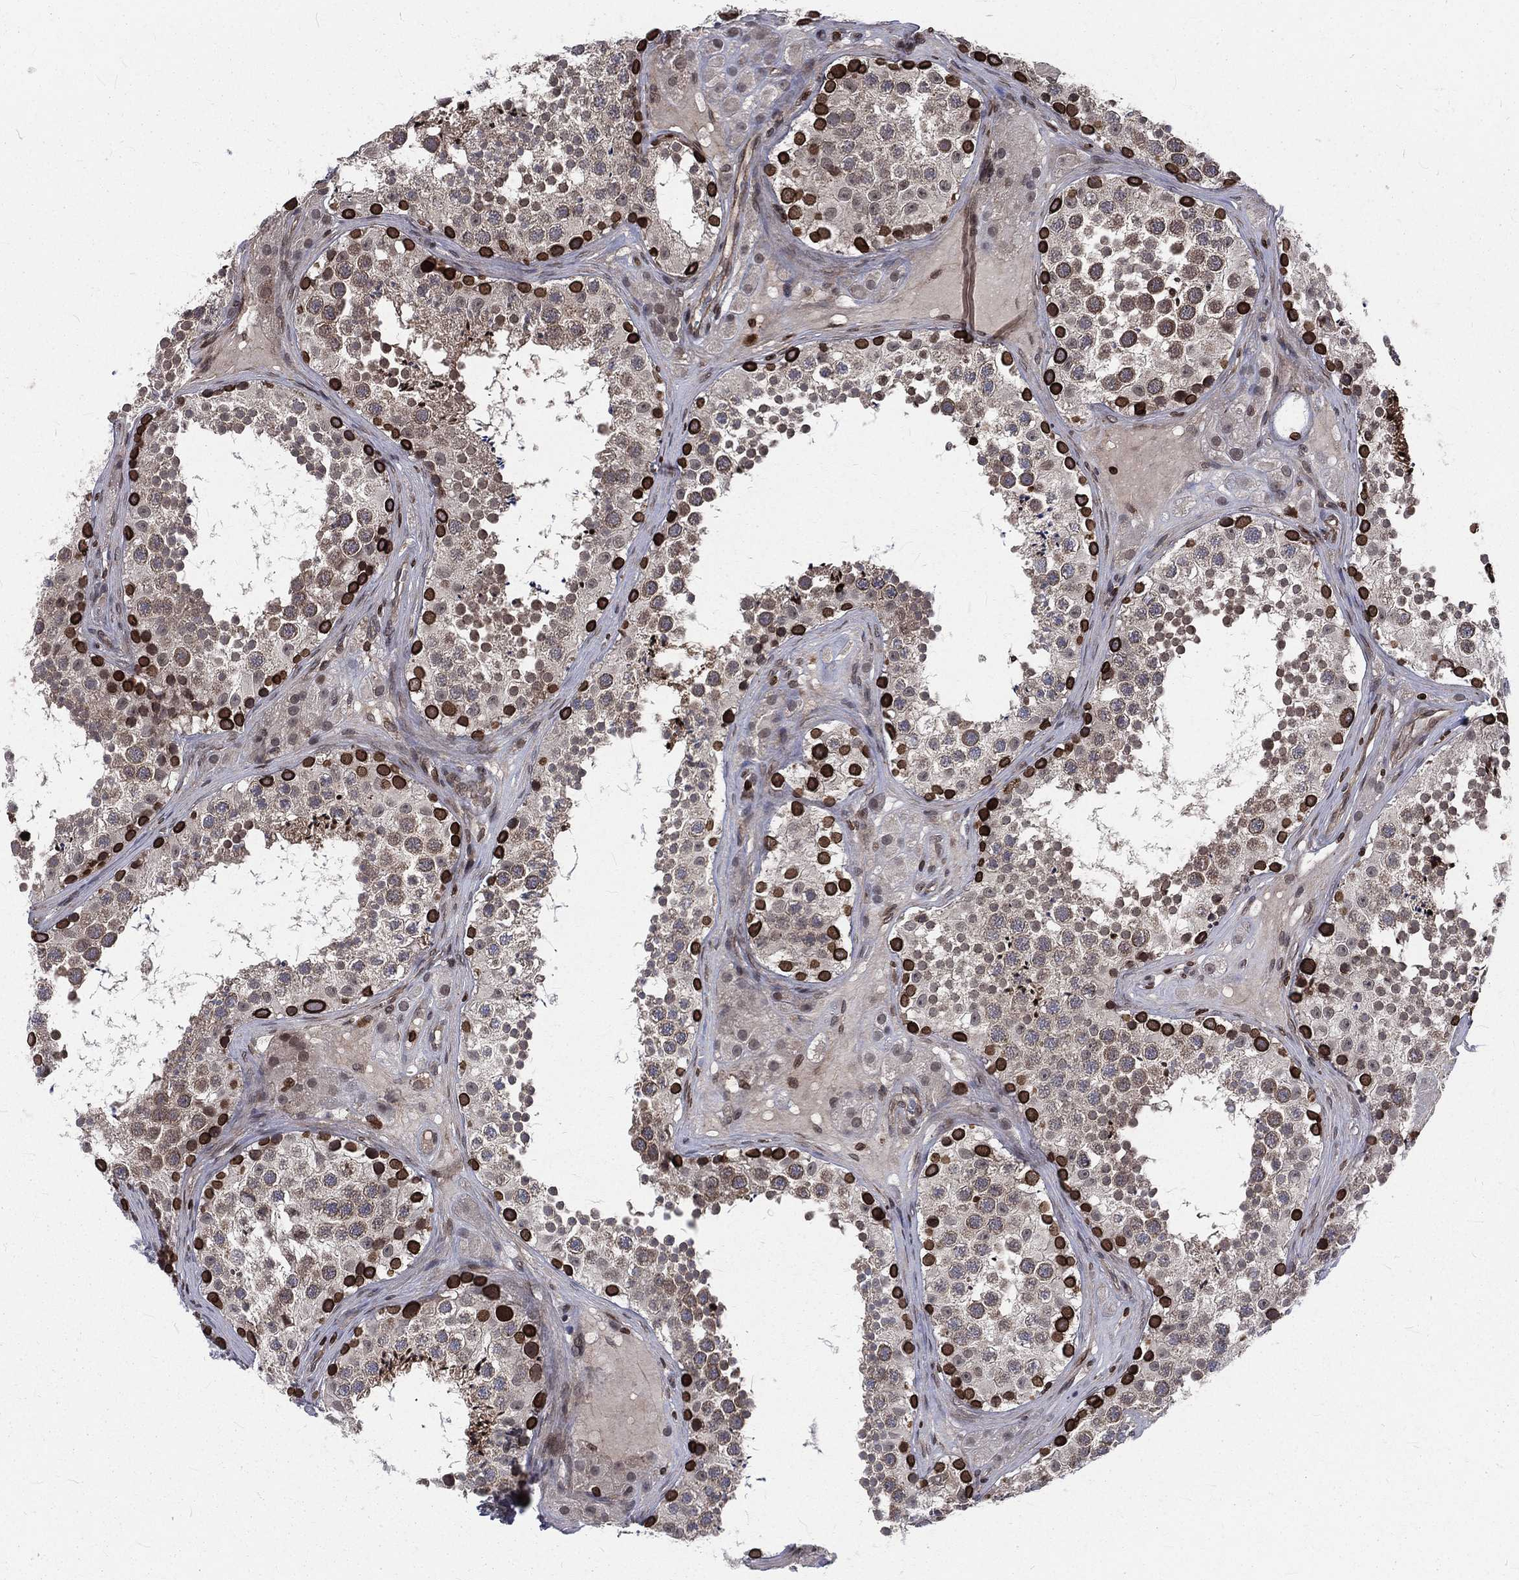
{"staining": {"intensity": "strong", "quantity": "<25%", "location": "cytoplasmic/membranous,nuclear"}, "tissue": "testis", "cell_type": "Cells in seminiferous ducts", "image_type": "normal", "snomed": [{"axis": "morphology", "description": "Normal tissue, NOS"}, {"axis": "topography", "description": "Testis"}], "caption": "High-magnification brightfield microscopy of unremarkable testis stained with DAB (3,3'-diaminobenzidine) (brown) and counterstained with hematoxylin (blue). cells in seminiferous ducts exhibit strong cytoplasmic/membranous,nuclear positivity is present in about<25% of cells.", "gene": "LBR", "patient": {"sex": "male", "age": 41}}